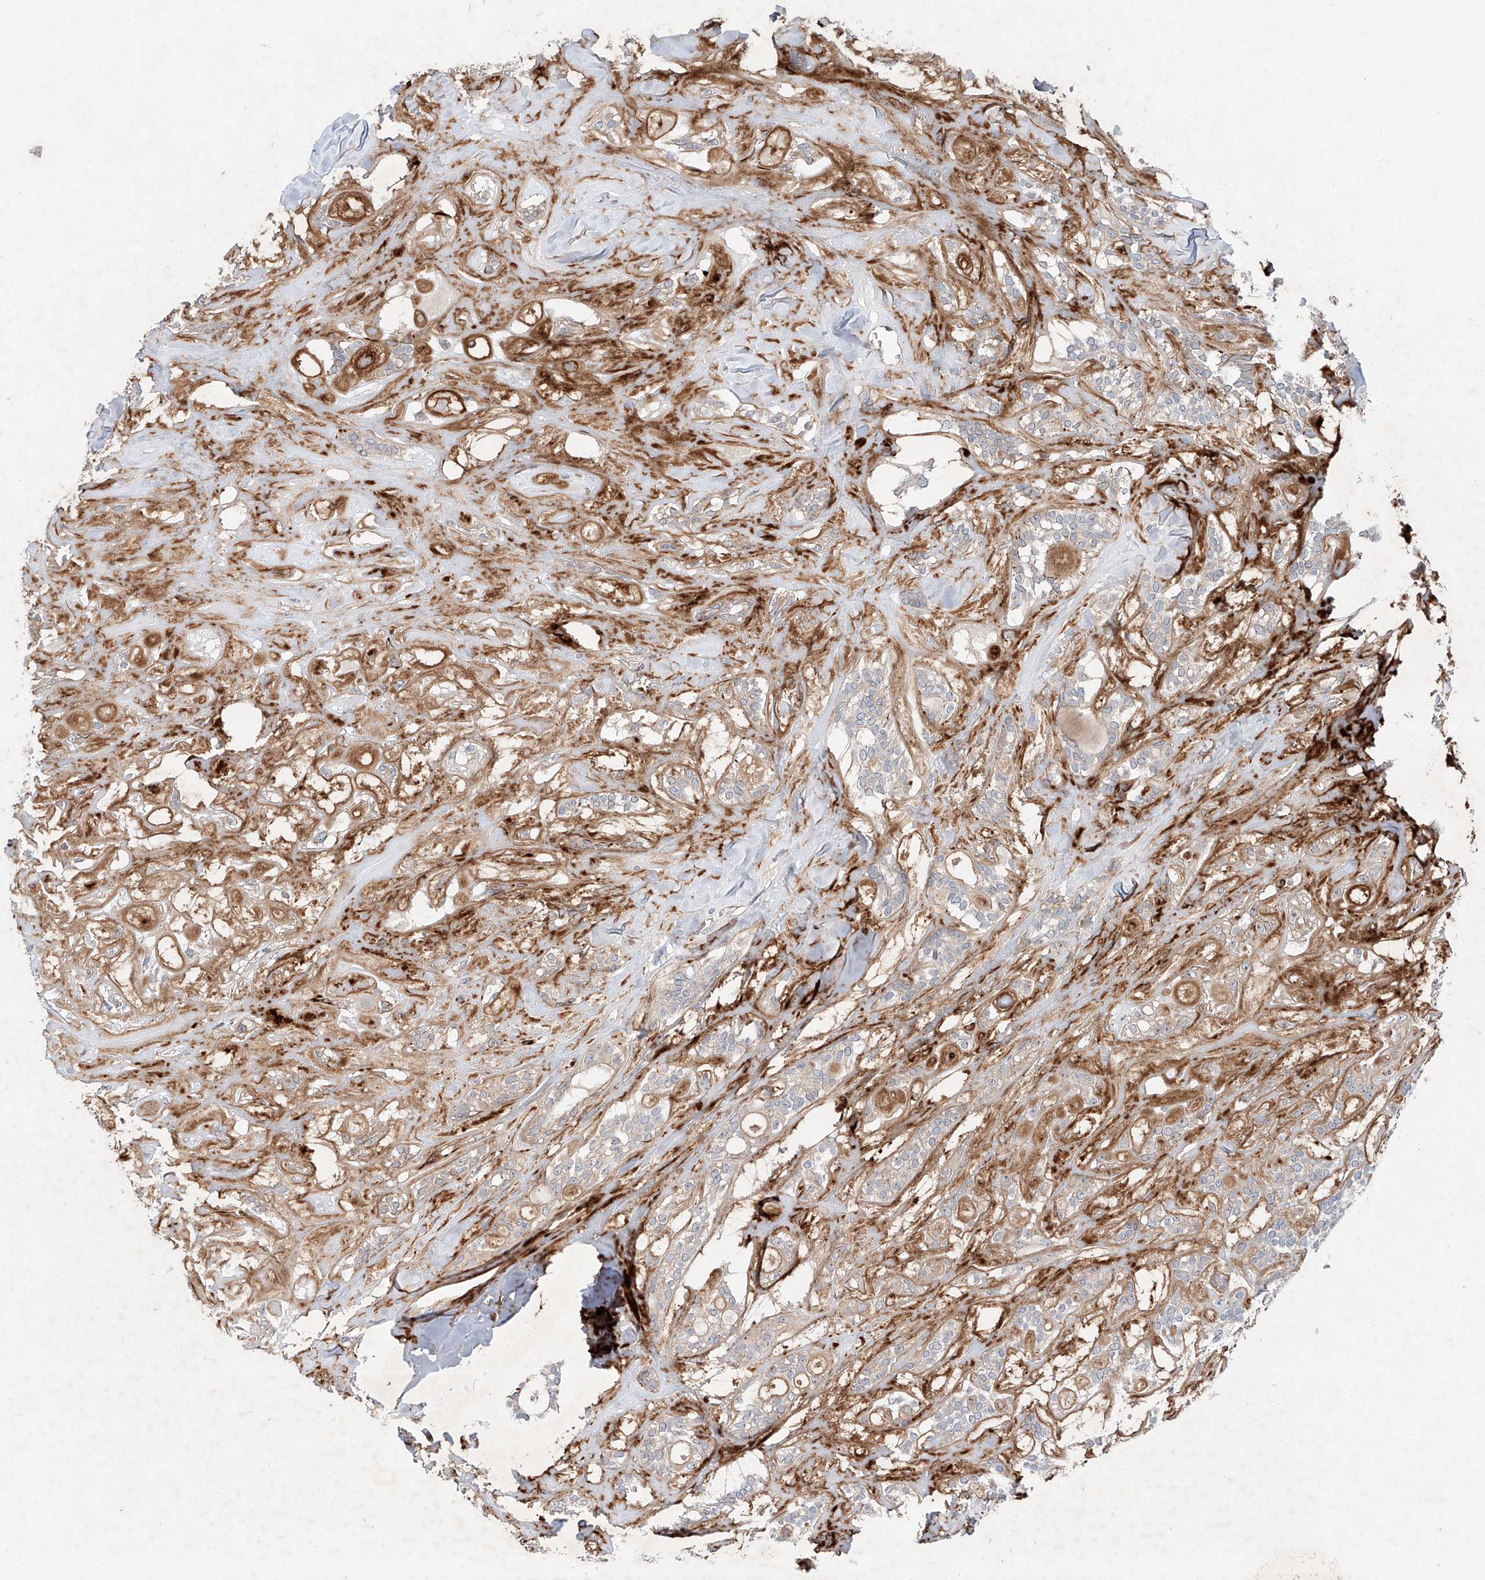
{"staining": {"intensity": "negative", "quantity": "none", "location": "none"}, "tissue": "head and neck cancer", "cell_type": "Tumor cells", "image_type": "cancer", "snomed": [{"axis": "morphology", "description": "Adenocarcinoma, NOS"}, {"axis": "topography", "description": "Head-Neck"}], "caption": "Immunohistochemistry image of human adenocarcinoma (head and neck) stained for a protein (brown), which reveals no positivity in tumor cells. (Stains: DAB IHC with hematoxylin counter stain, Microscopy: brightfield microscopy at high magnification).", "gene": "USF3", "patient": {"sex": "male", "age": 66}}